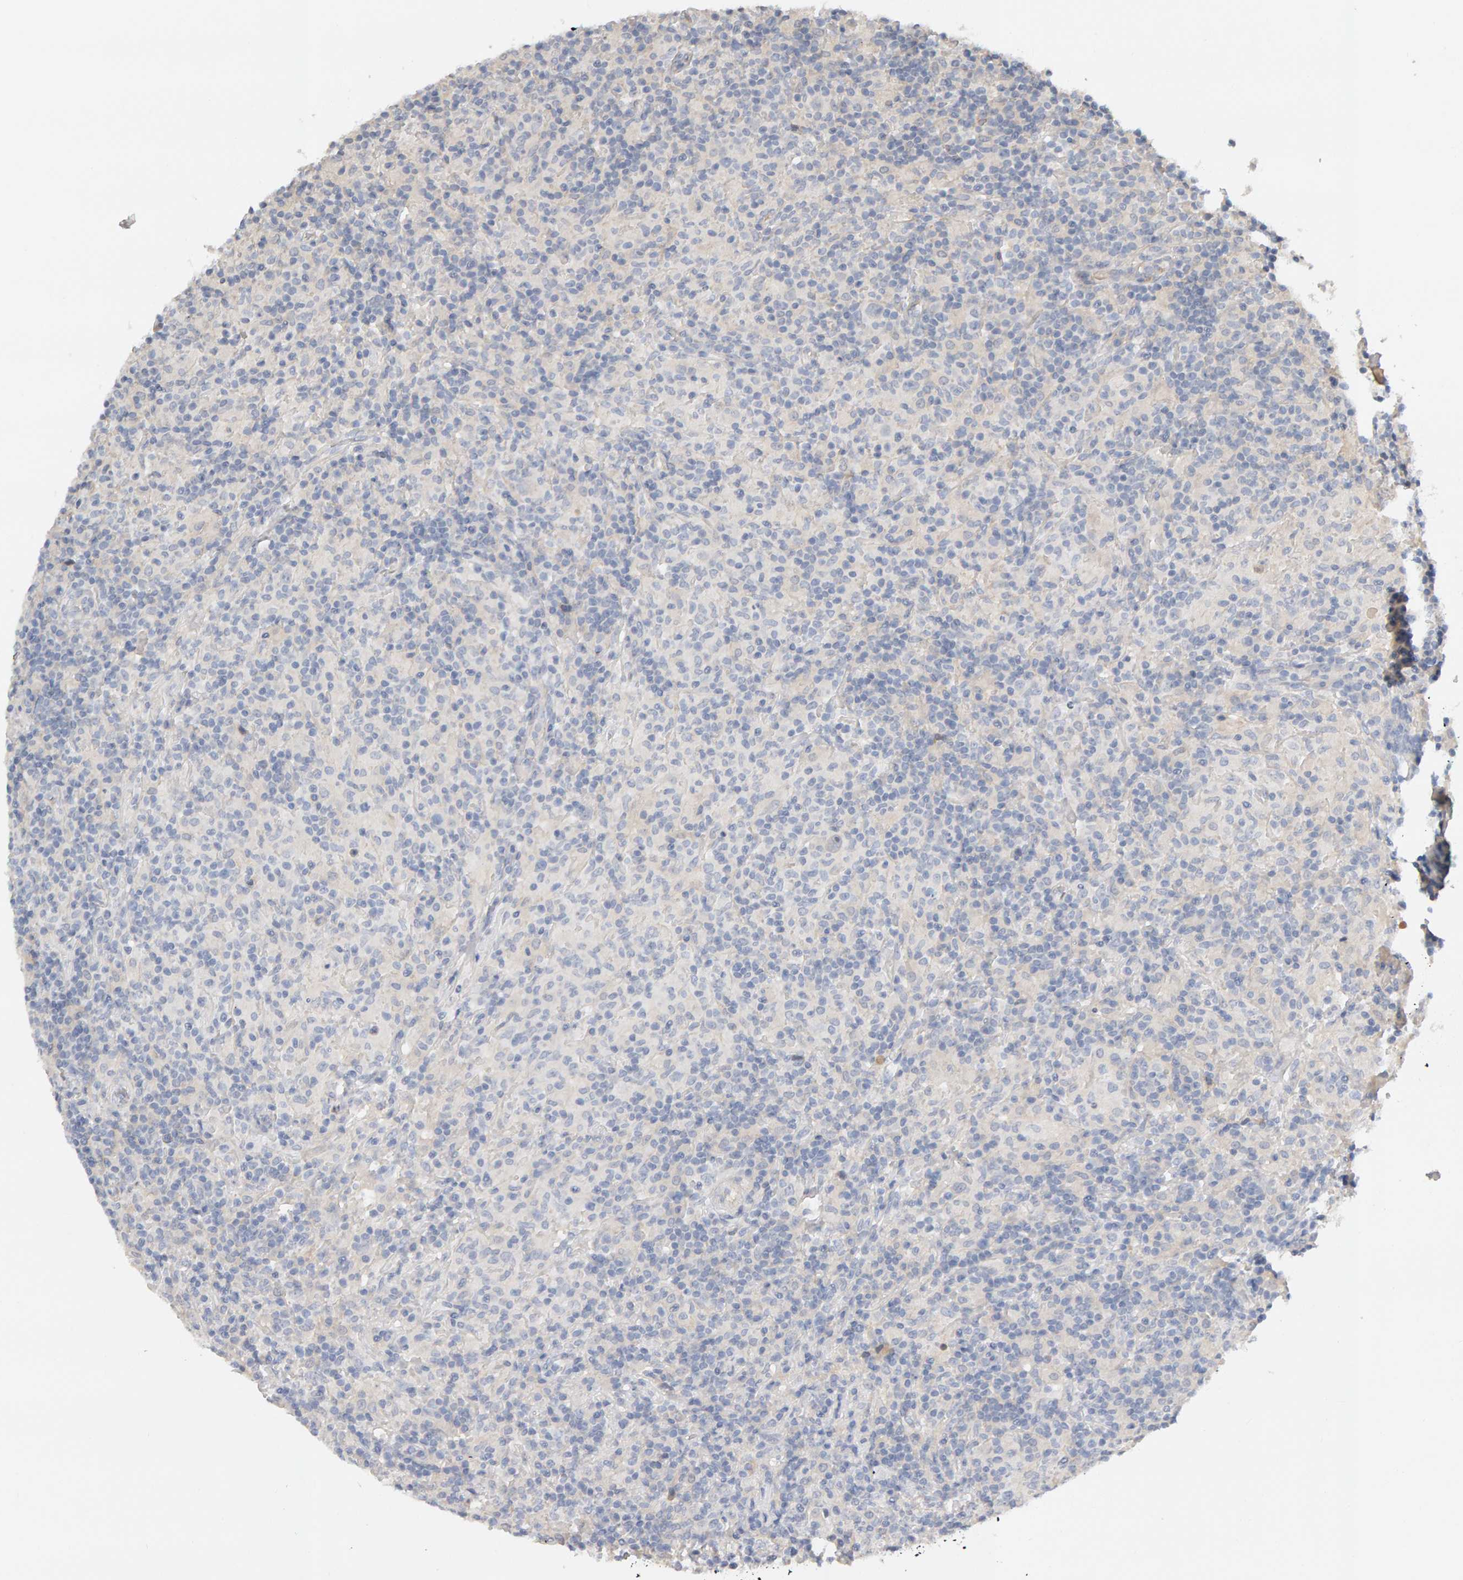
{"staining": {"intensity": "negative", "quantity": "none", "location": "none"}, "tissue": "lymphoma", "cell_type": "Tumor cells", "image_type": "cancer", "snomed": [{"axis": "morphology", "description": "Hodgkin's disease, NOS"}, {"axis": "topography", "description": "Lymph node"}], "caption": "Hodgkin's disease was stained to show a protein in brown. There is no significant staining in tumor cells. (Stains: DAB (3,3'-diaminobenzidine) immunohistochemistry (IHC) with hematoxylin counter stain, Microscopy: brightfield microscopy at high magnification).", "gene": "GFUS", "patient": {"sex": "male", "age": 70}}